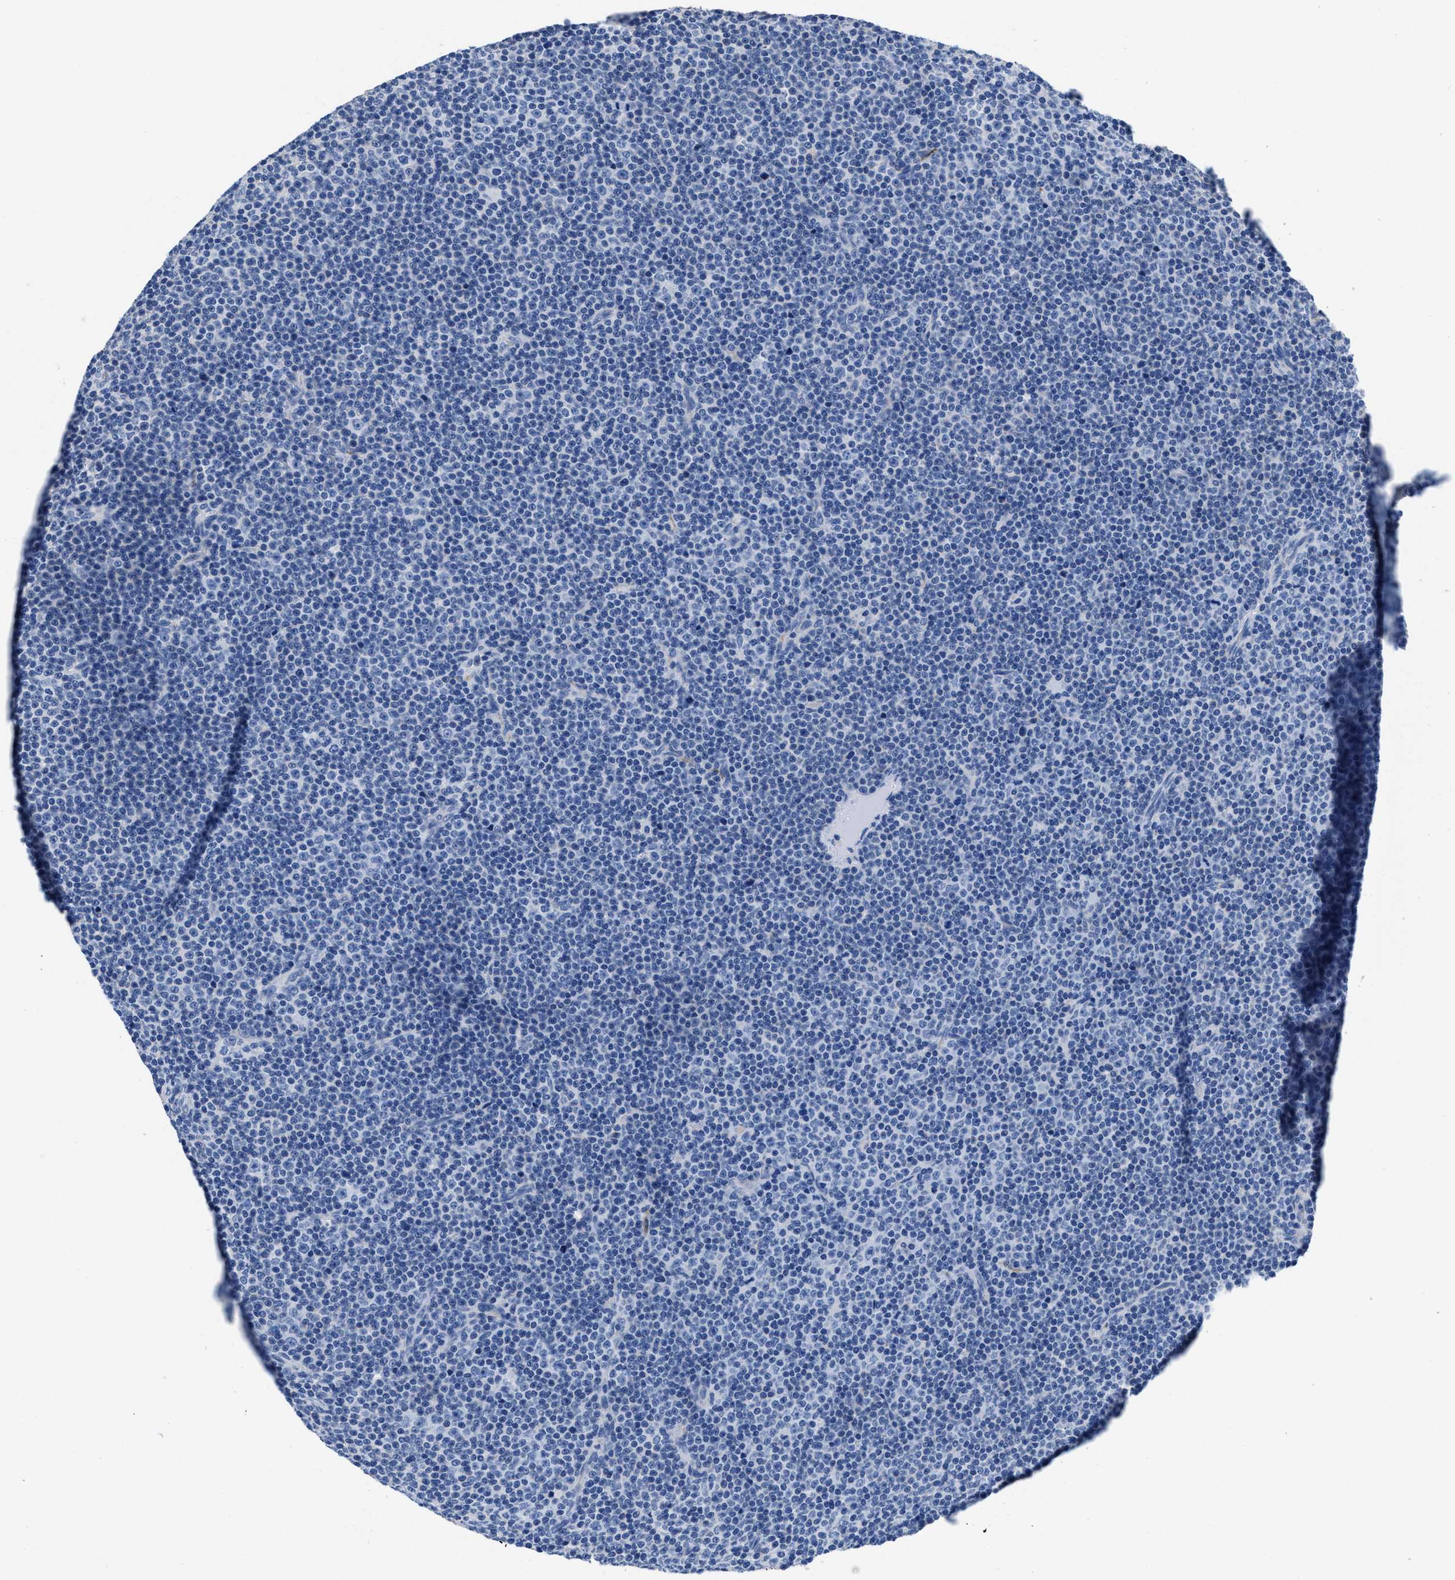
{"staining": {"intensity": "negative", "quantity": "none", "location": "none"}, "tissue": "lymphoma", "cell_type": "Tumor cells", "image_type": "cancer", "snomed": [{"axis": "morphology", "description": "Malignant lymphoma, non-Hodgkin's type, Low grade"}, {"axis": "topography", "description": "Lymph node"}], "caption": "Tumor cells are negative for brown protein staining in malignant lymphoma, non-Hodgkin's type (low-grade).", "gene": "SLFN13", "patient": {"sex": "female", "age": 67}}